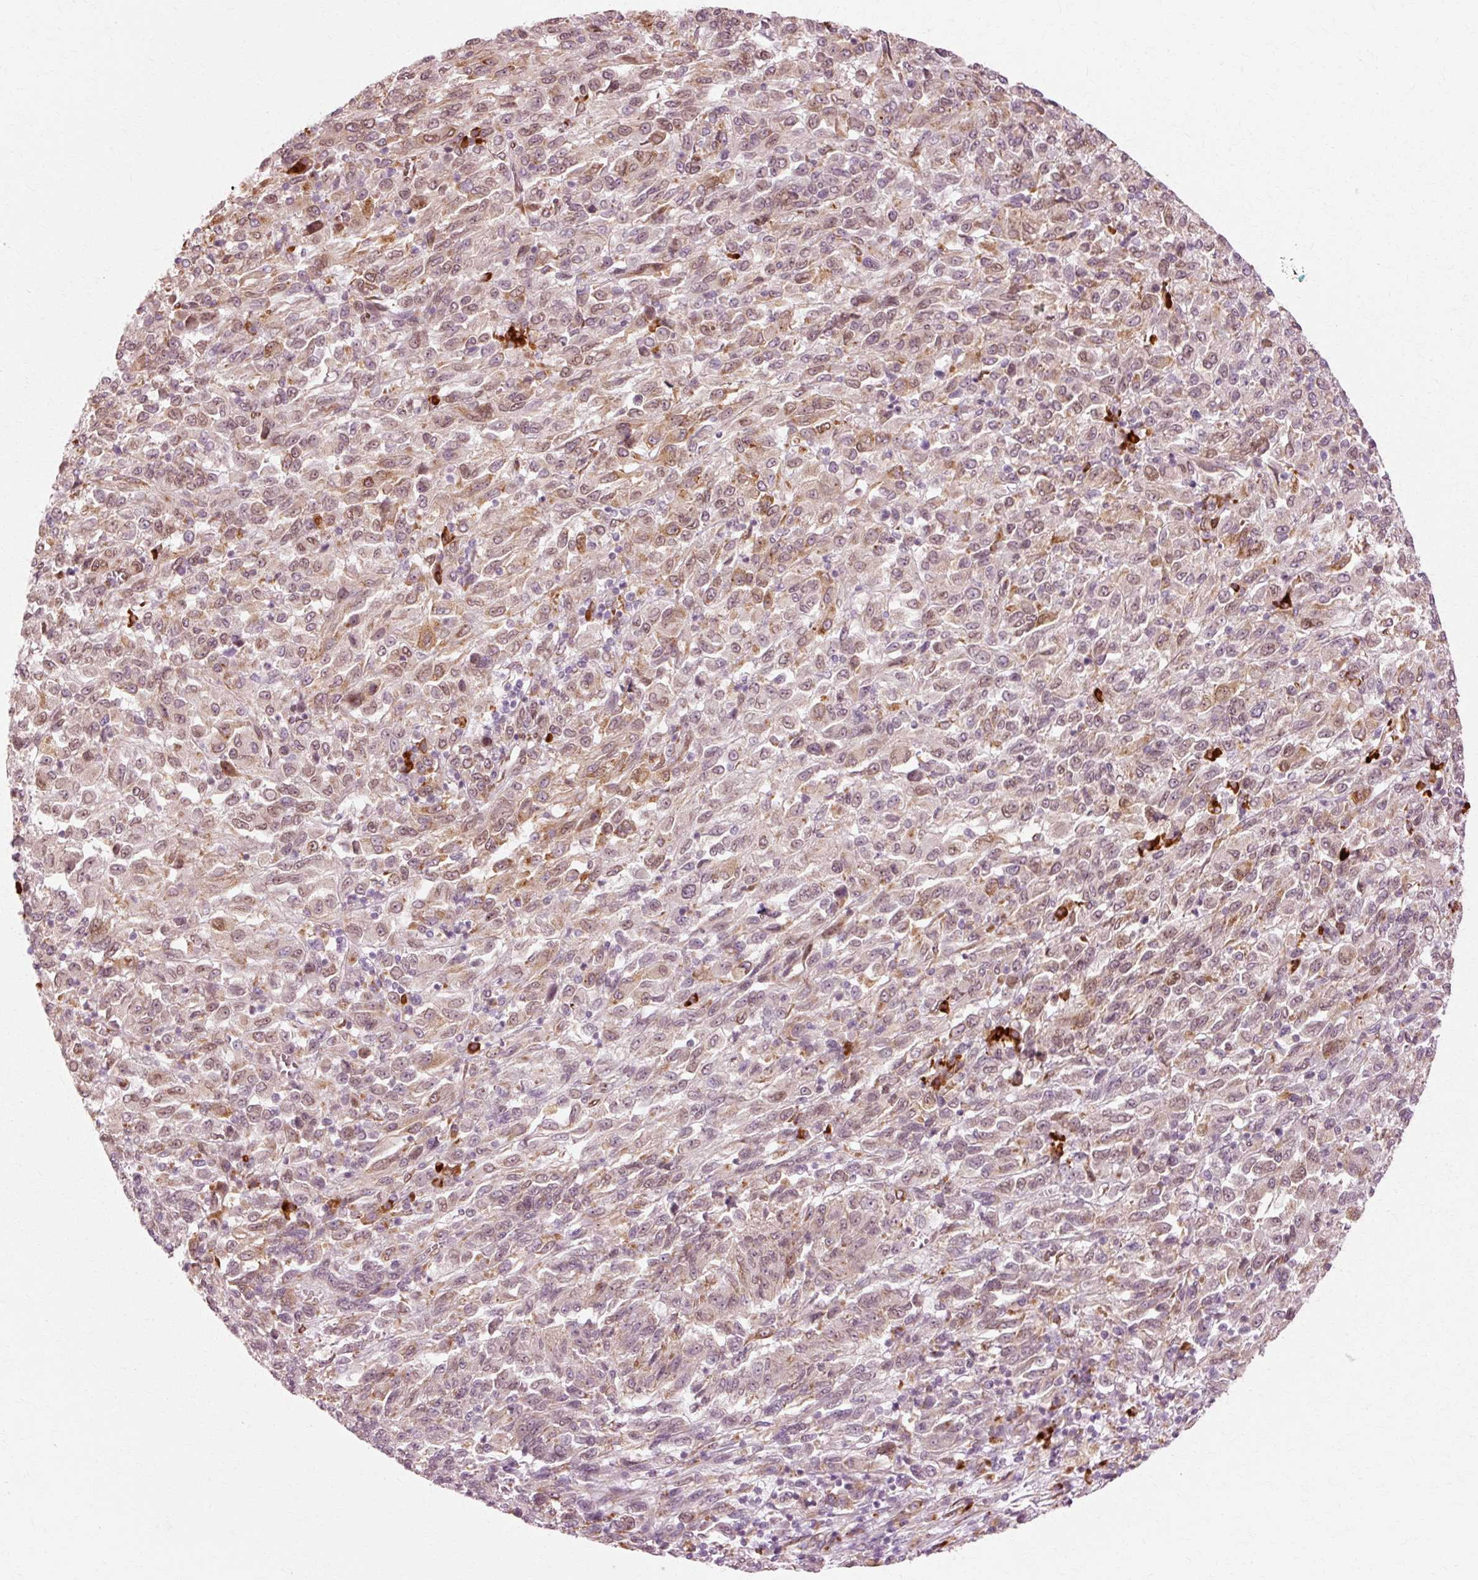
{"staining": {"intensity": "moderate", "quantity": "25%-75%", "location": "cytoplasmic/membranous,nuclear"}, "tissue": "melanoma", "cell_type": "Tumor cells", "image_type": "cancer", "snomed": [{"axis": "morphology", "description": "Malignant melanoma, Metastatic site"}, {"axis": "topography", "description": "Lung"}], "caption": "This histopathology image shows immunohistochemistry (IHC) staining of human melanoma, with medium moderate cytoplasmic/membranous and nuclear staining in about 25%-75% of tumor cells.", "gene": "RGPD5", "patient": {"sex": "male", "age": 64}}